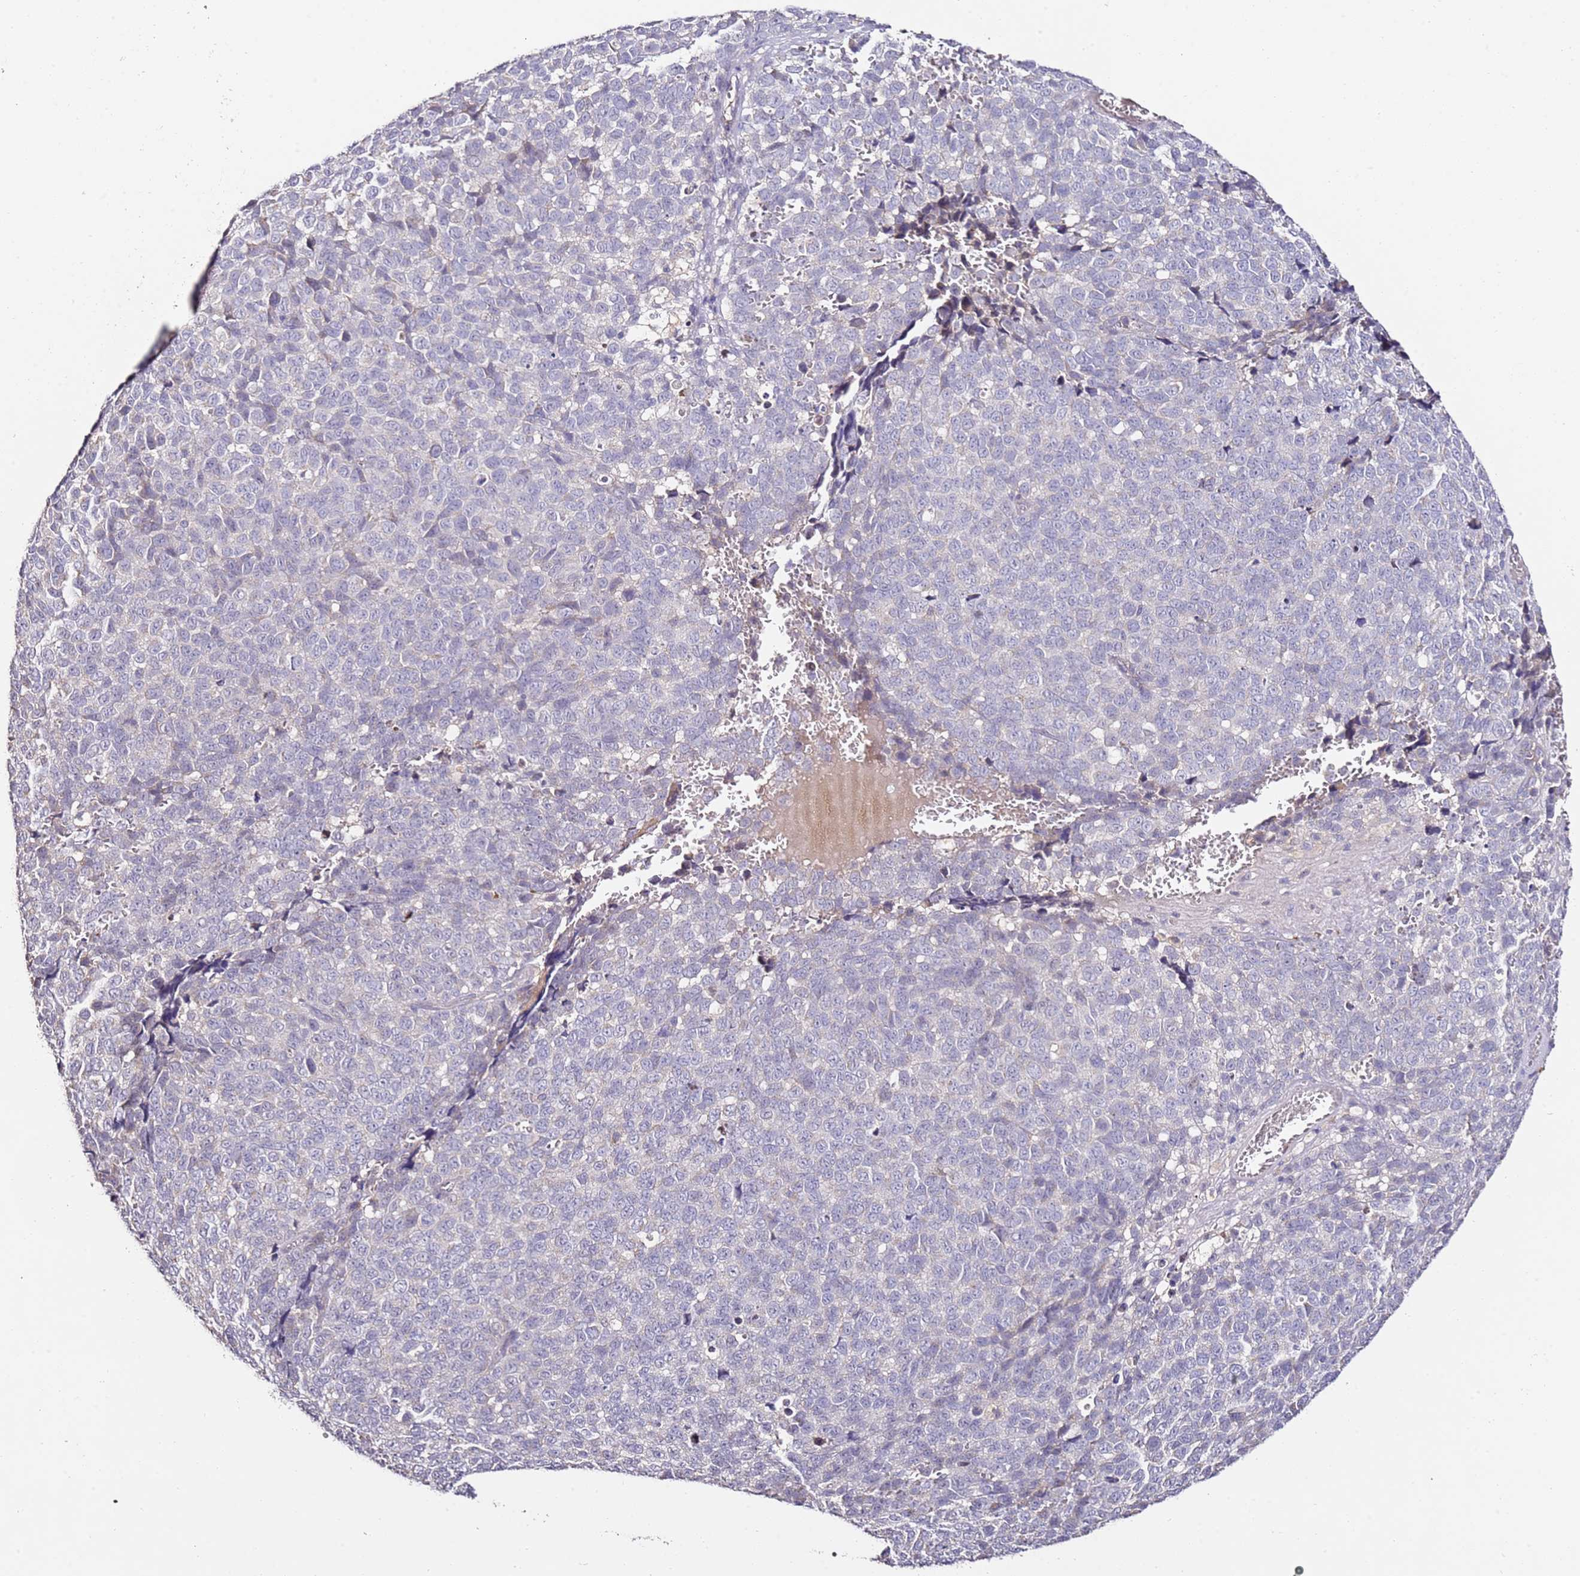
{"staining": {"intensity": "negative", "quantity": "none", "location": "none"}, "tissue": "melanoma", "cell_type": "Tumor cells", "image_type": "cancer", "snomed": [{"axis": "morphology", "description": "Malignant melanoma, NOS"}, {"axis": "topography", "description": "Nose, NOS"}], "caption": "Image shows no protein positivity in tumor cells of malignant melanoma tissue.", "gene": "OR2B11", "patient": {"sex": "female", "age": 48}}